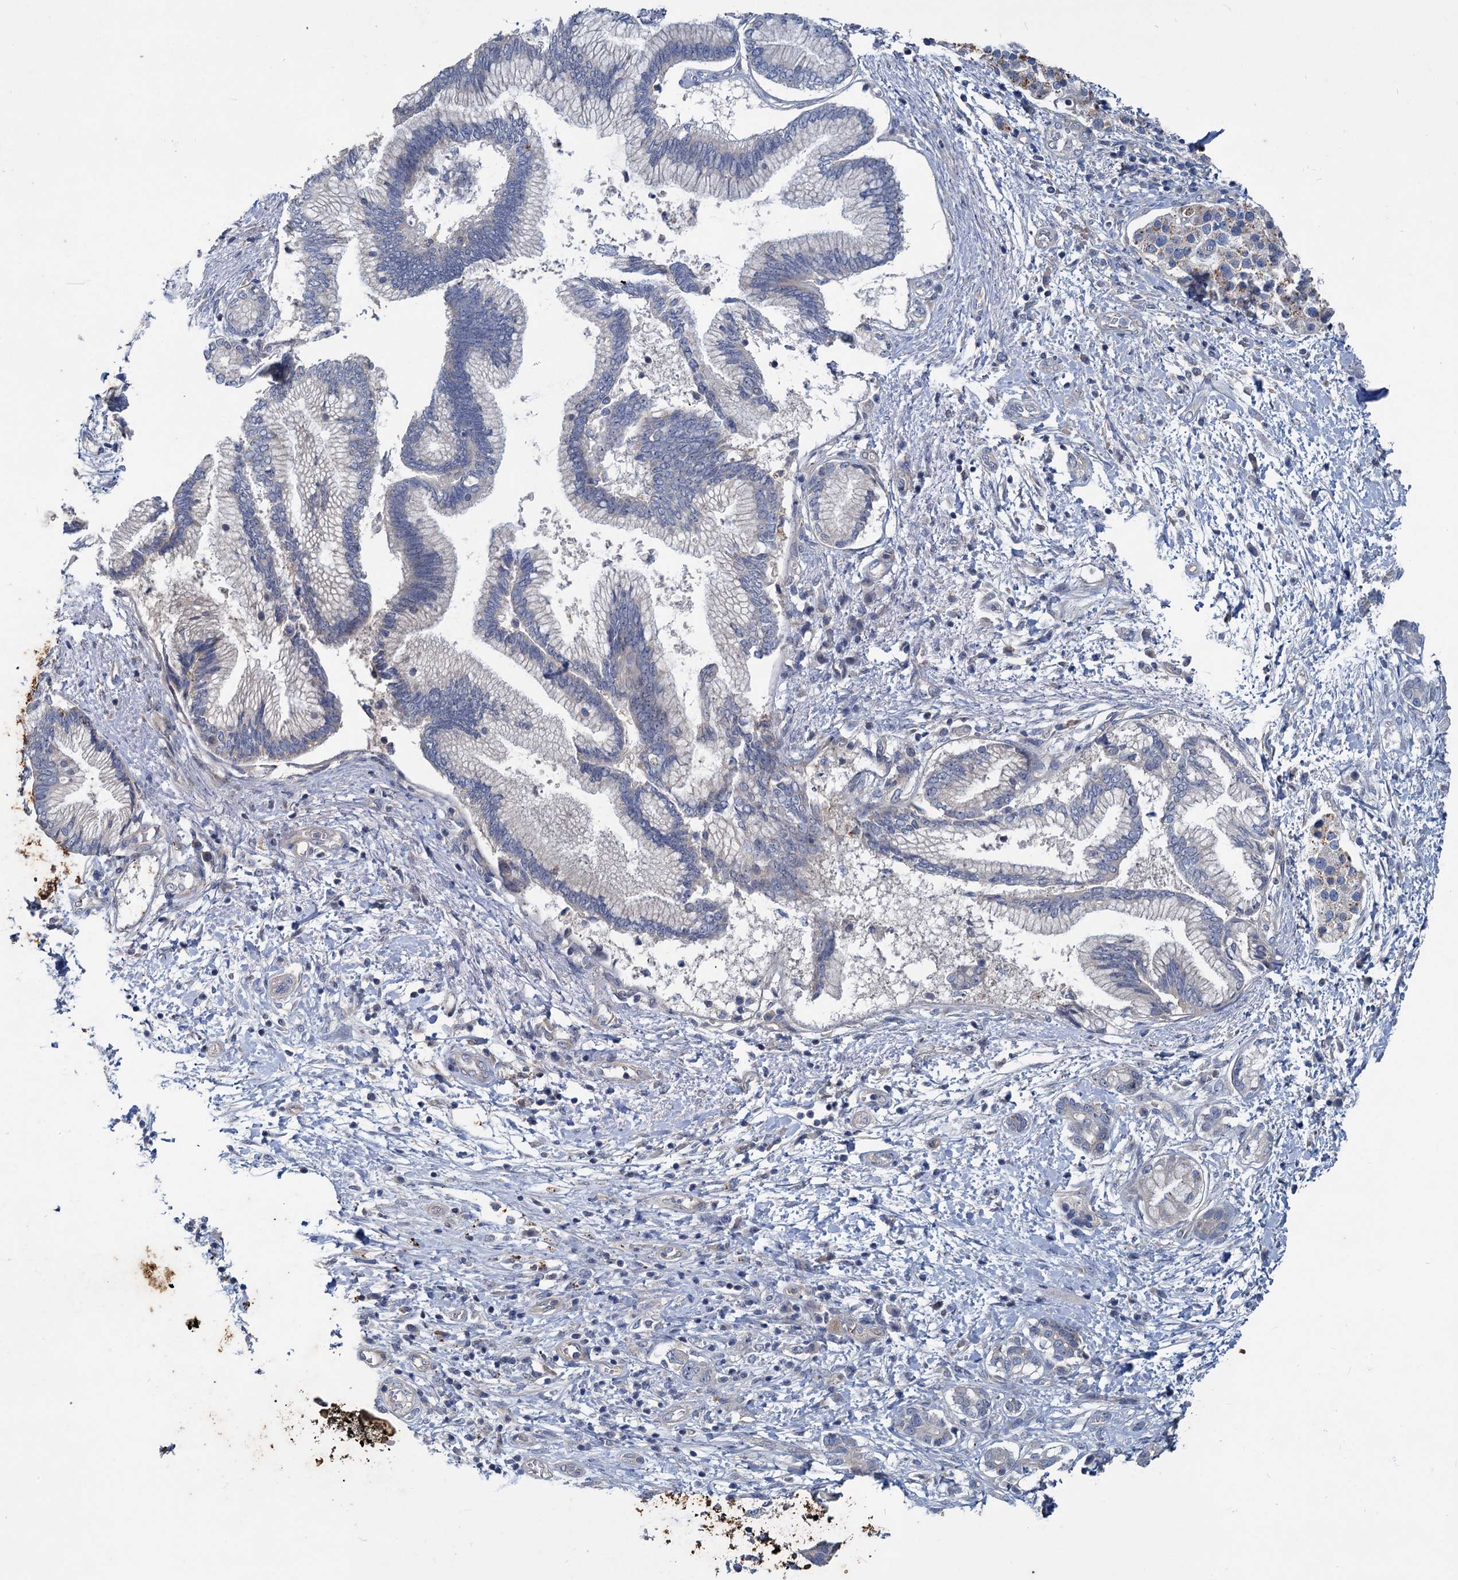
{"staining": {"intensity": "negative", "quantity": "none", "location": "none"}, "tissue": "pancreatic cancer", "cell_type": "Tumor cells", "image_type": "cancer", "snomed": [{"axis": "morphology", "description": "Adenocarcinoma, NOS"}, {"axis": "topography", "description": "Pancreas"}], "caption": "Immunohistochemistry (IHC) of pancreatic cancer (adenocarcinoma) reveals no positivity in tumor cells.", "gene": "SLC2A7", "patient": {"sex": "female", "age": 73}}